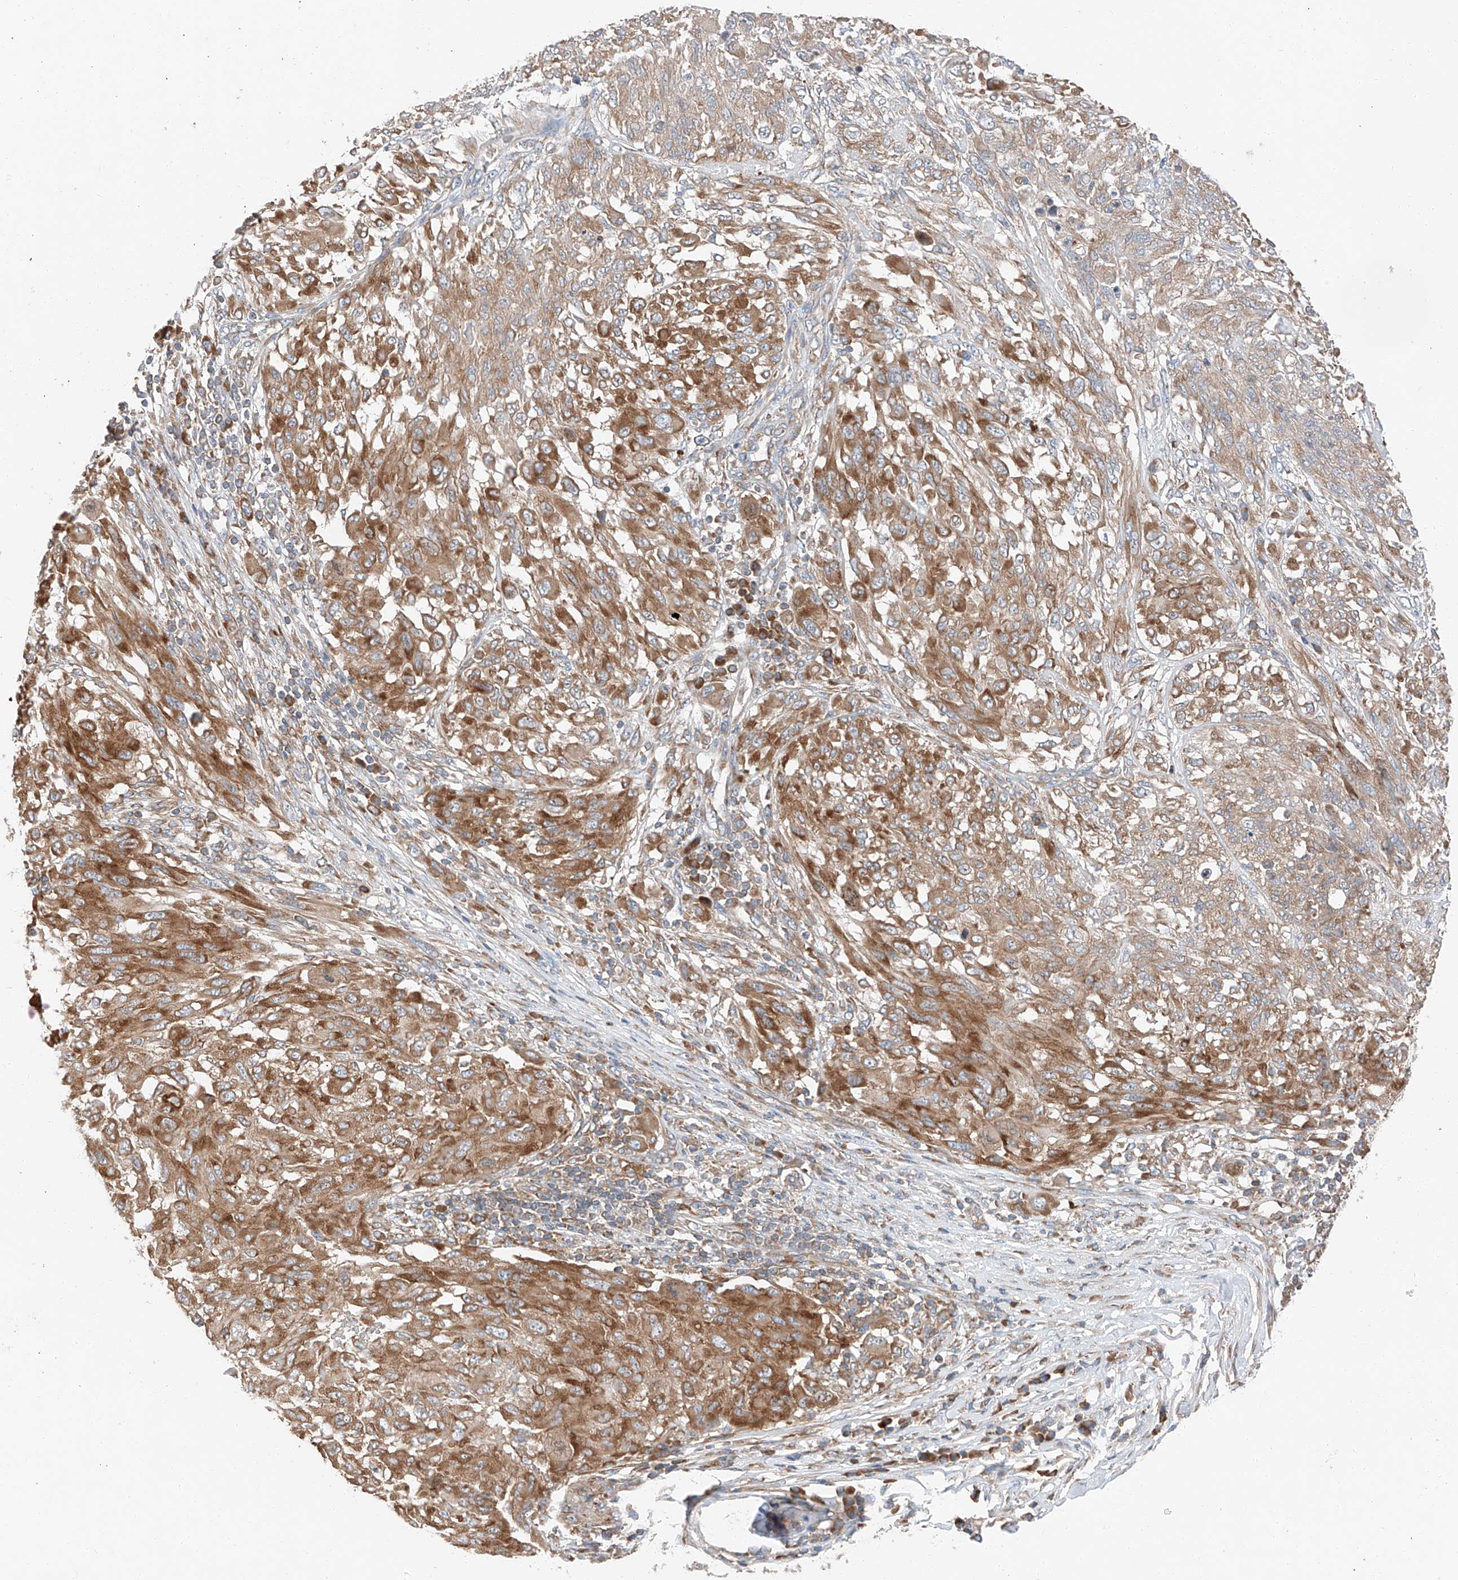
{"staining": {"intensity": "strong", "quantity": "25%-75%", "location": "cytoplasmic/membranous"}, "tissue": "melanoma", "cell_type": "Tumor cells", "image_type": "cancer", "snomed": [{"axis": "morphology", "description": "Malignant melanoma, NOS"}, {"axis": "topography", "description": "Skin"}], "caption": "Malignant melanoma was stained to show a protein in brown. There is high levels of strong cytoplasmic/membranous staining in approximately 25%-75% of tumor cells.", "gene": "ZC3H15", "patient": {"sex": "female", "age": 91}}